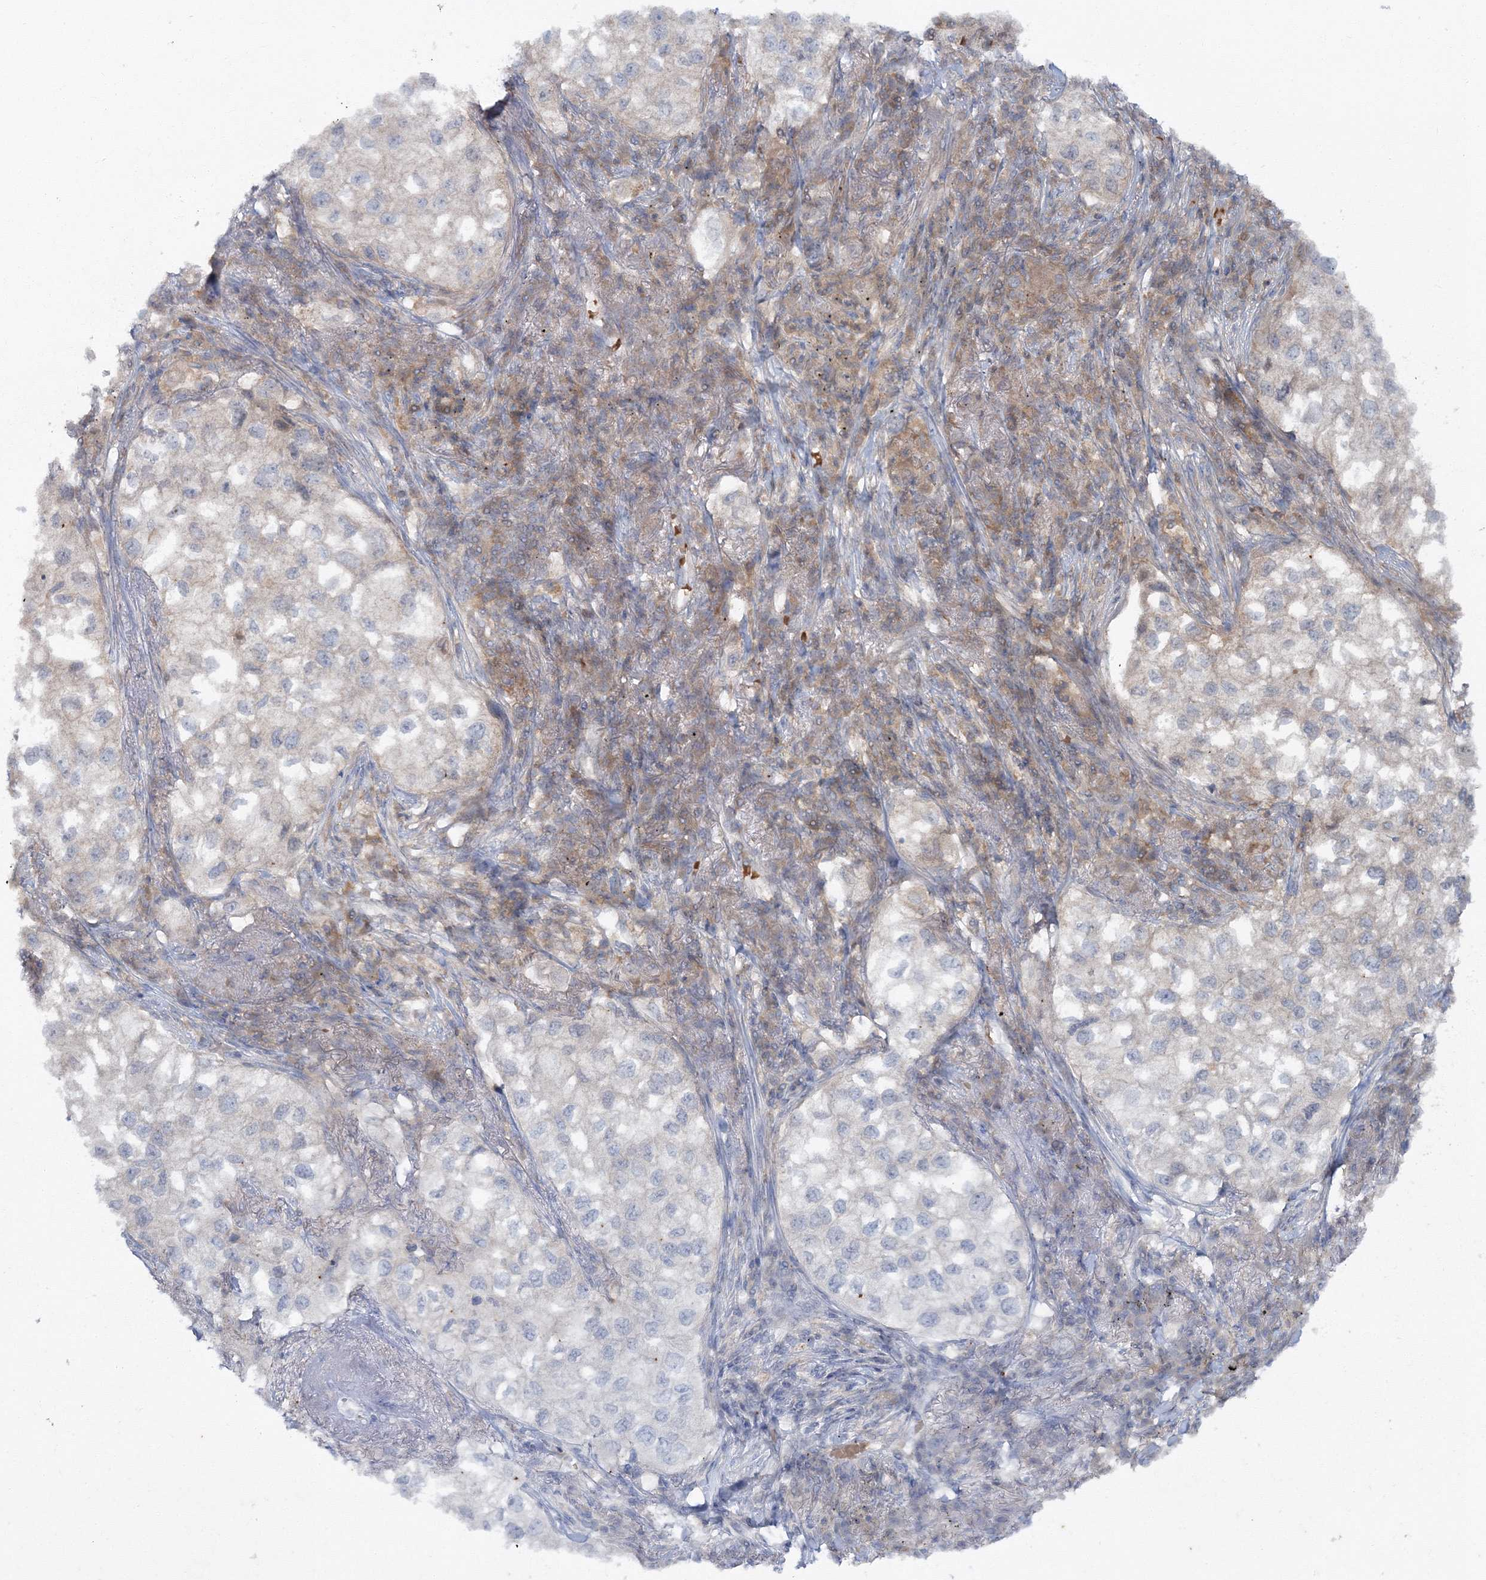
{"staining": {"intensity": "negative", "quantity": "none", "location": "none"}, "tissue": "lung cancer", "cell_type": "Tumor cells", "image_type": "cancer", "snomed": [{"axis": "morphology", "description": "Adenocarcinoma, NOS"}, {"axis": "topography", "description": "Lung"}], "caption": "Tumor cells are negative for protein expression in human lung adenocarcinoma. (DAB immunohistochemistry (IHC) visualized using brightfield microscopy, high magnification).", "gene": "PCBD2", "patient": {"sex": "male", "age": 63}}